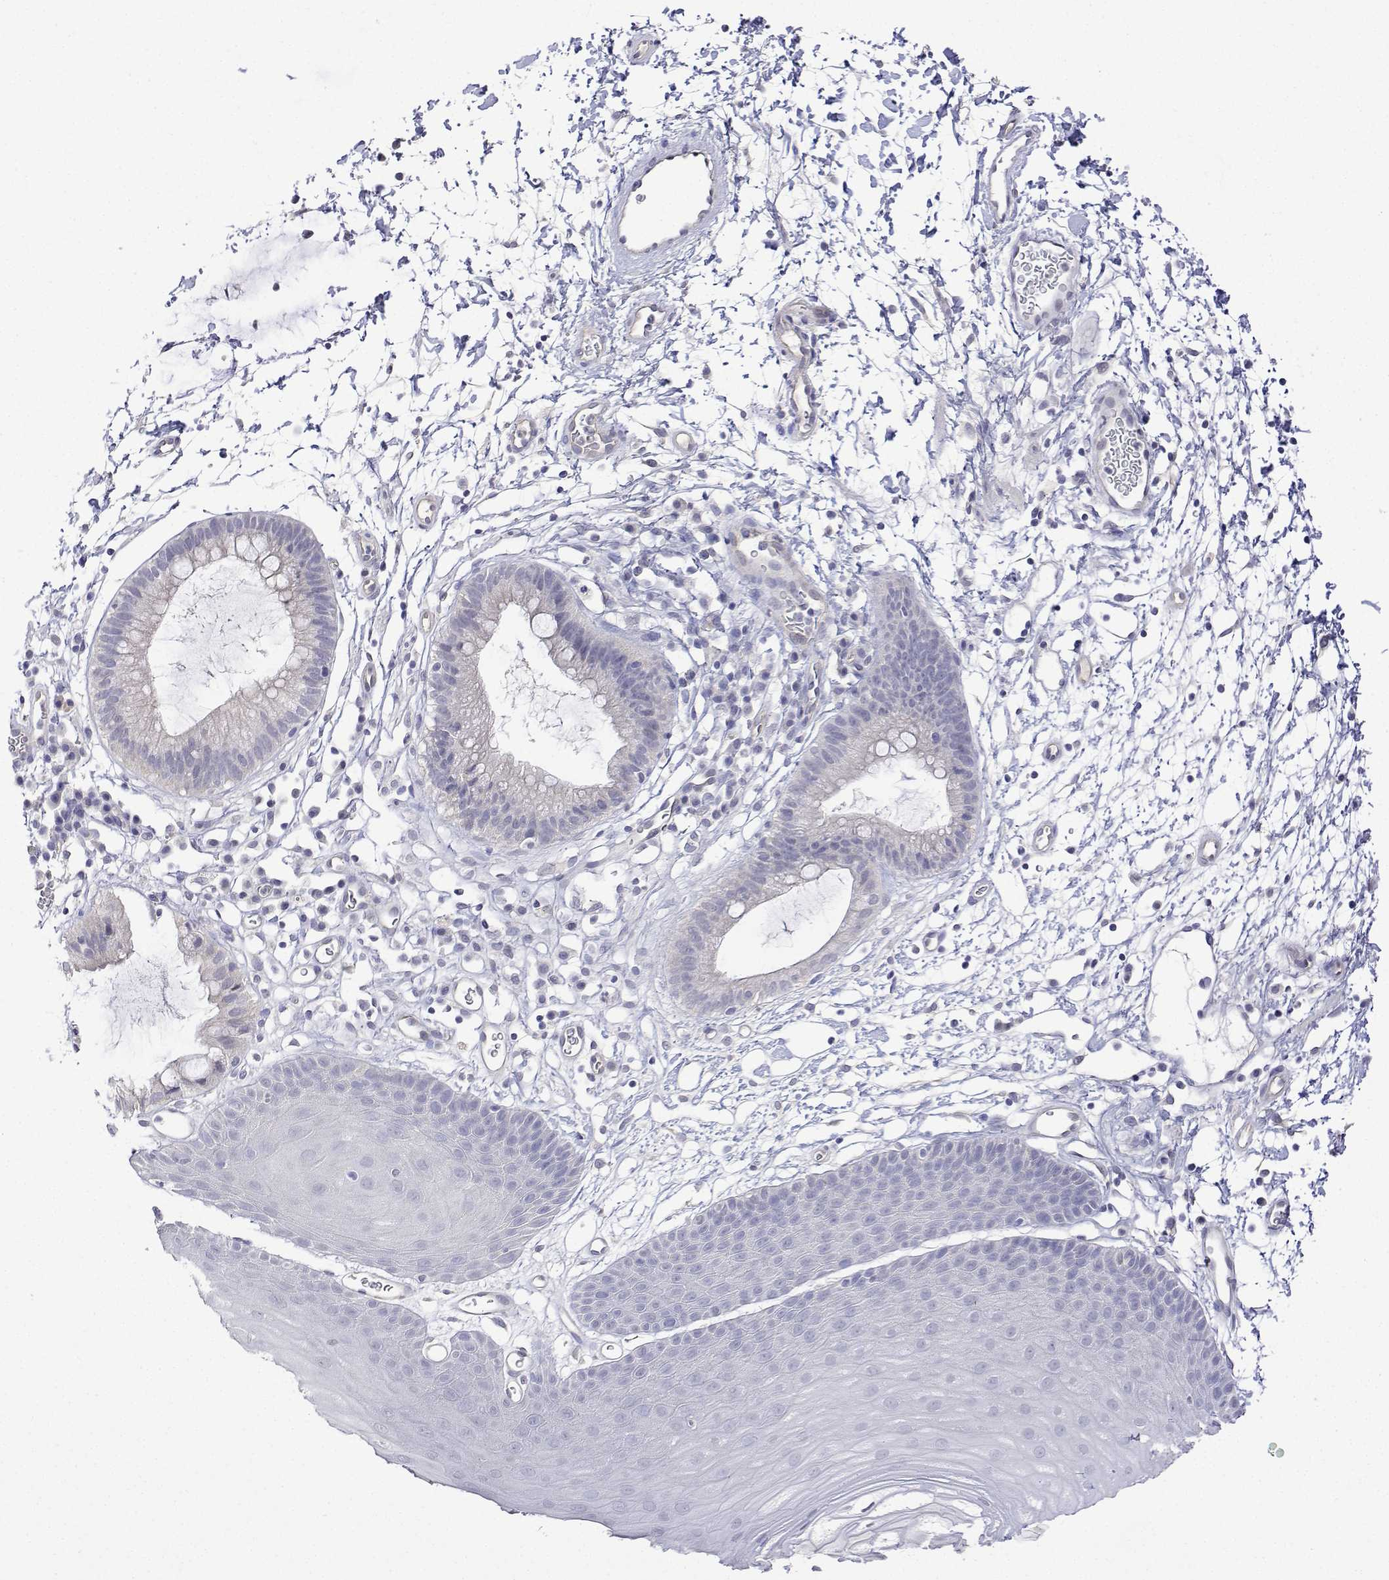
{"staining": {"intensity": "moderate", "quantity": "<25%", "location": "cytoplasmic/membranous"}, "tissue": "skin", "cell_type": "Epidermal cells", "image_type": "normal", "snomed": [{"axis": "morphology", "description": "Normal tissue, NOS"}, {"axis": "topography", "description": "Anal"}], "caption": "Protein staining exhibits moderate cytoplasmic/membranous expression in about <25% of epidermal cells in unremarkable skin. Ihc stains the protein in brown and the nuclei are stained blue.", "gene": "PLCB1", "patient": {"sex": "male", "age": 53}}